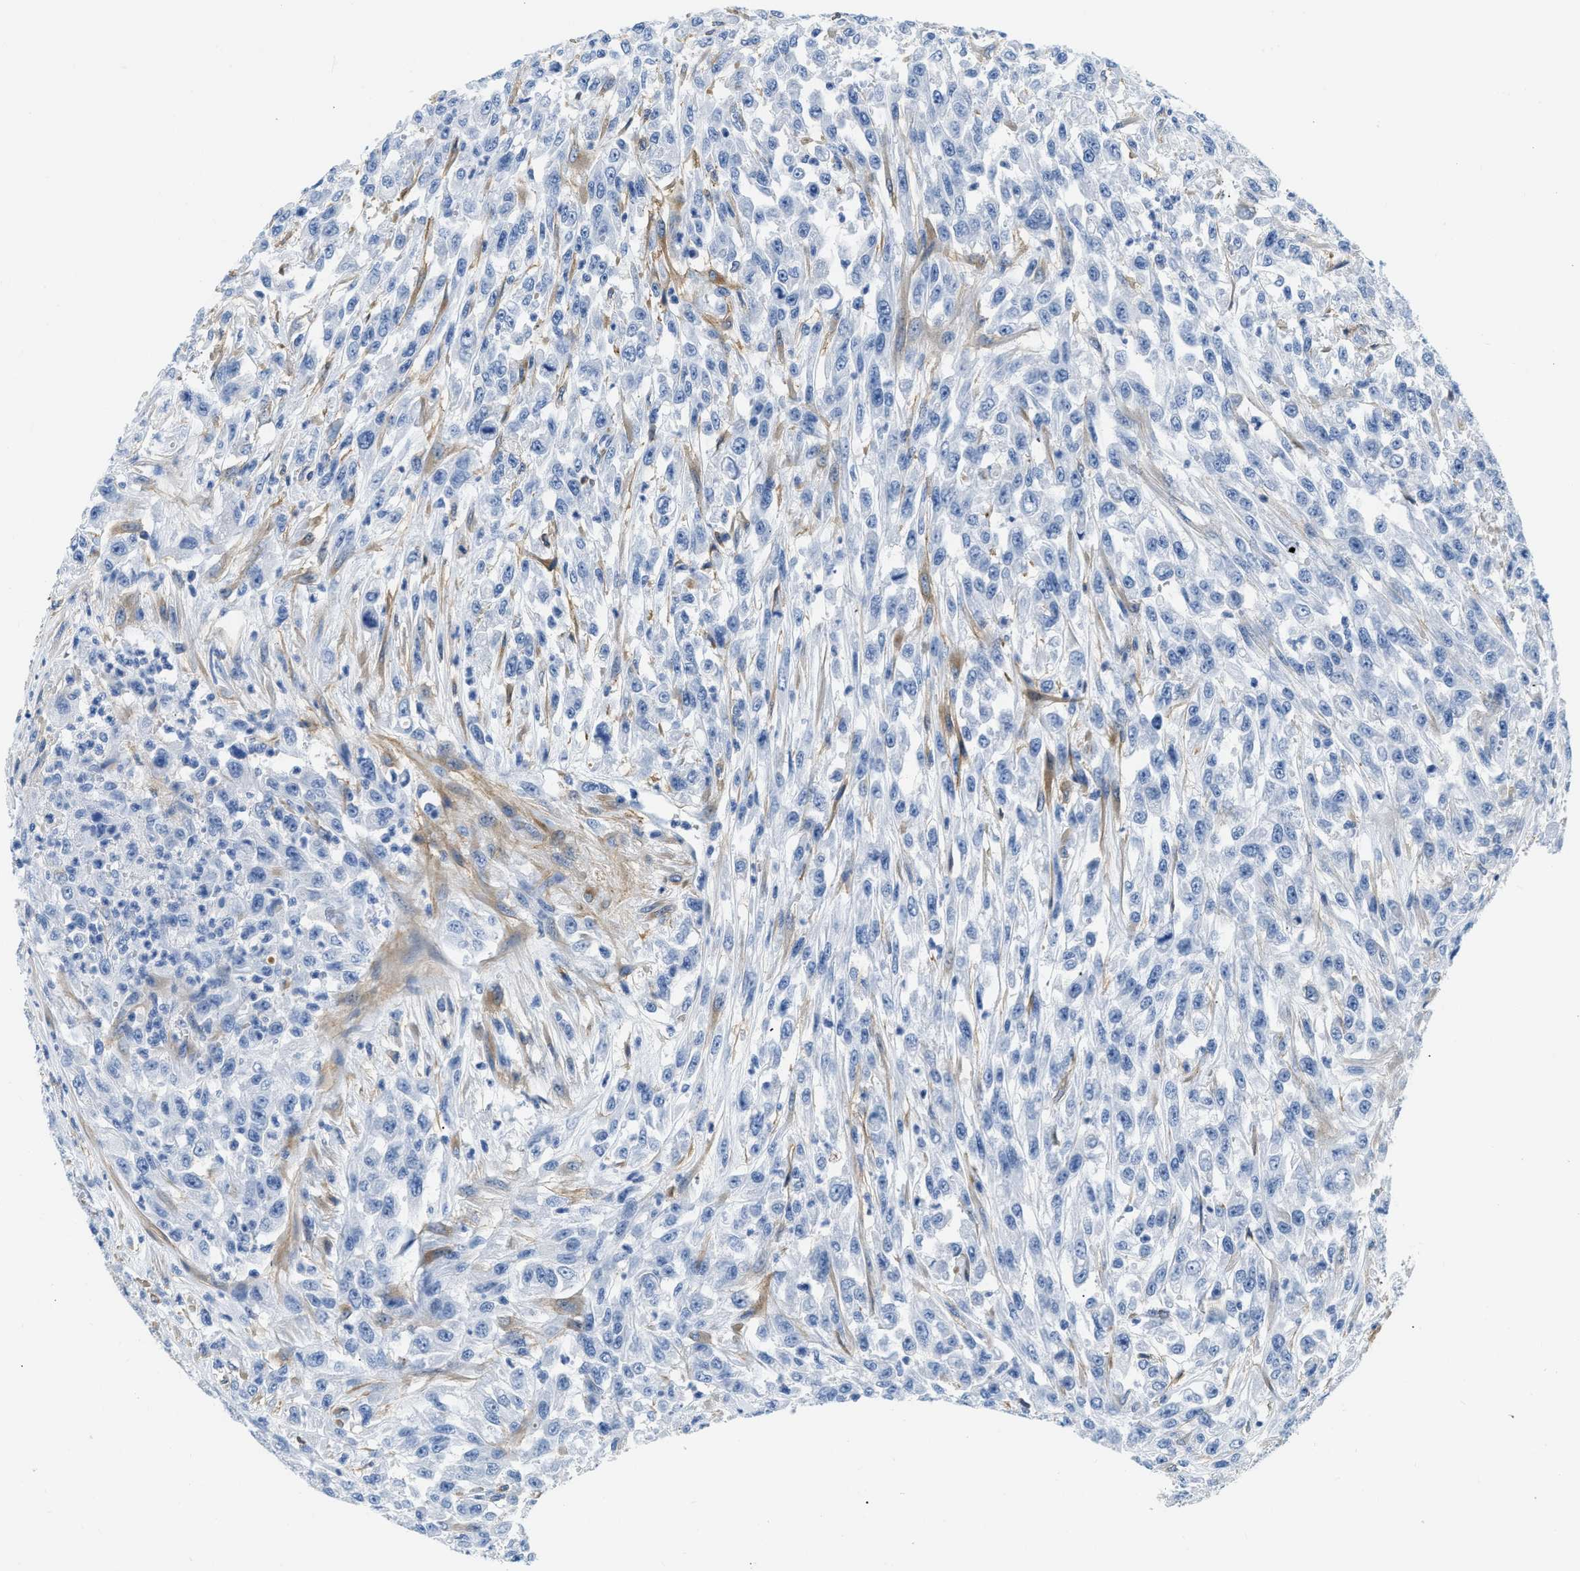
{"staining": {"intensity": "negative", "quantity": "none", "location": "none"}, "tissue": "urothelial cancer", "cell_type": "Tumor cells", "image_type": "cancer", "snomed": [{"axis": "morphology", "description": "Urothelial carcinoma, High grade"}, {"axis": "topography", "description": "Urinary bladder"}], "caption": "Urothelial cancer stained for a protein using immunohistochemistry (IHC) demonstrates no staining tumor cells.", "gene": "PDGFRB", "patient": {"sex": "male", "age": 46}}